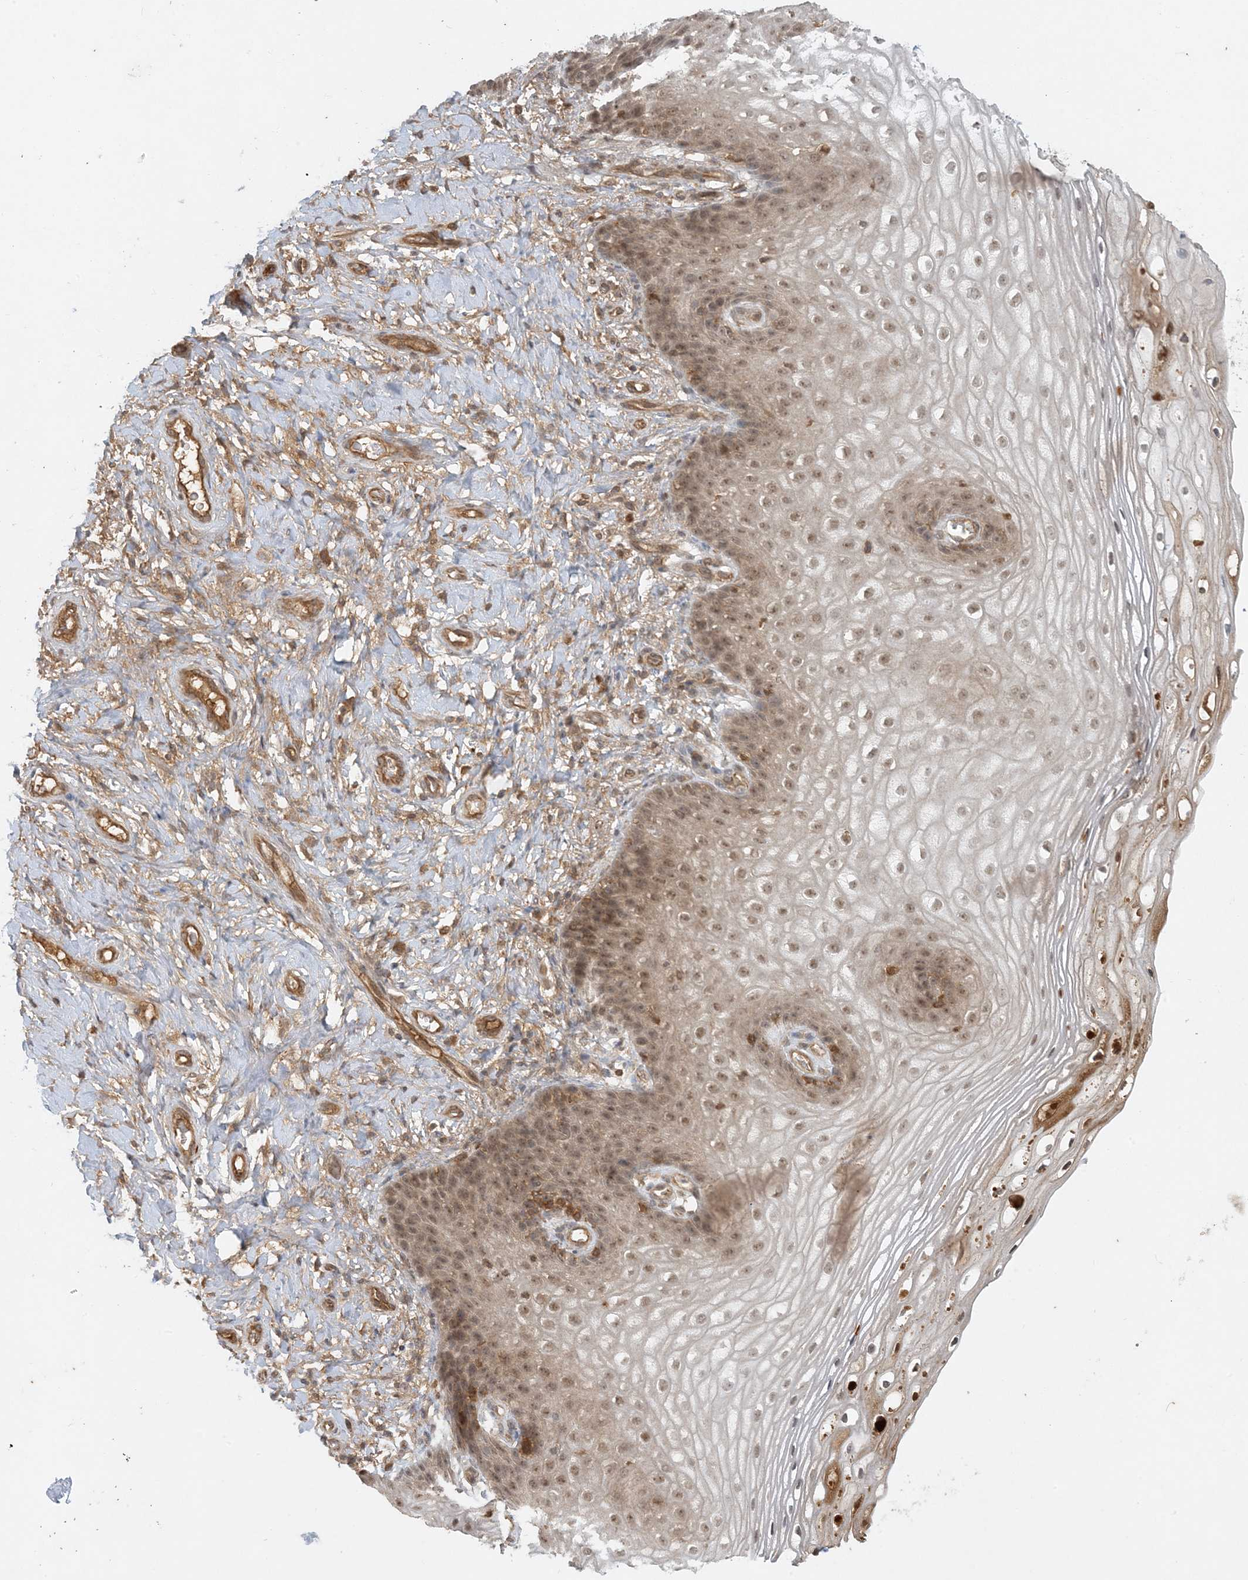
{"staining": {"intensity": "moderate", "quantity": "<25%", "location": "nuclear"}, "tissue": "vagina", "cell_type": "Squamous epithelial cells", "image_type": "normal", "snomed": [{"axis": "morphology", "description": "Normal tissue, NOS"}, {"axis": "topography", "description": "Vagina"}], "caption": "The immunohistochemical stain highlights moderate nuclear positivity in squamous epithelial cells of benign vagina.", "gene": "ZCCHC4", "patient": {"sex": "female", "age": 60}}